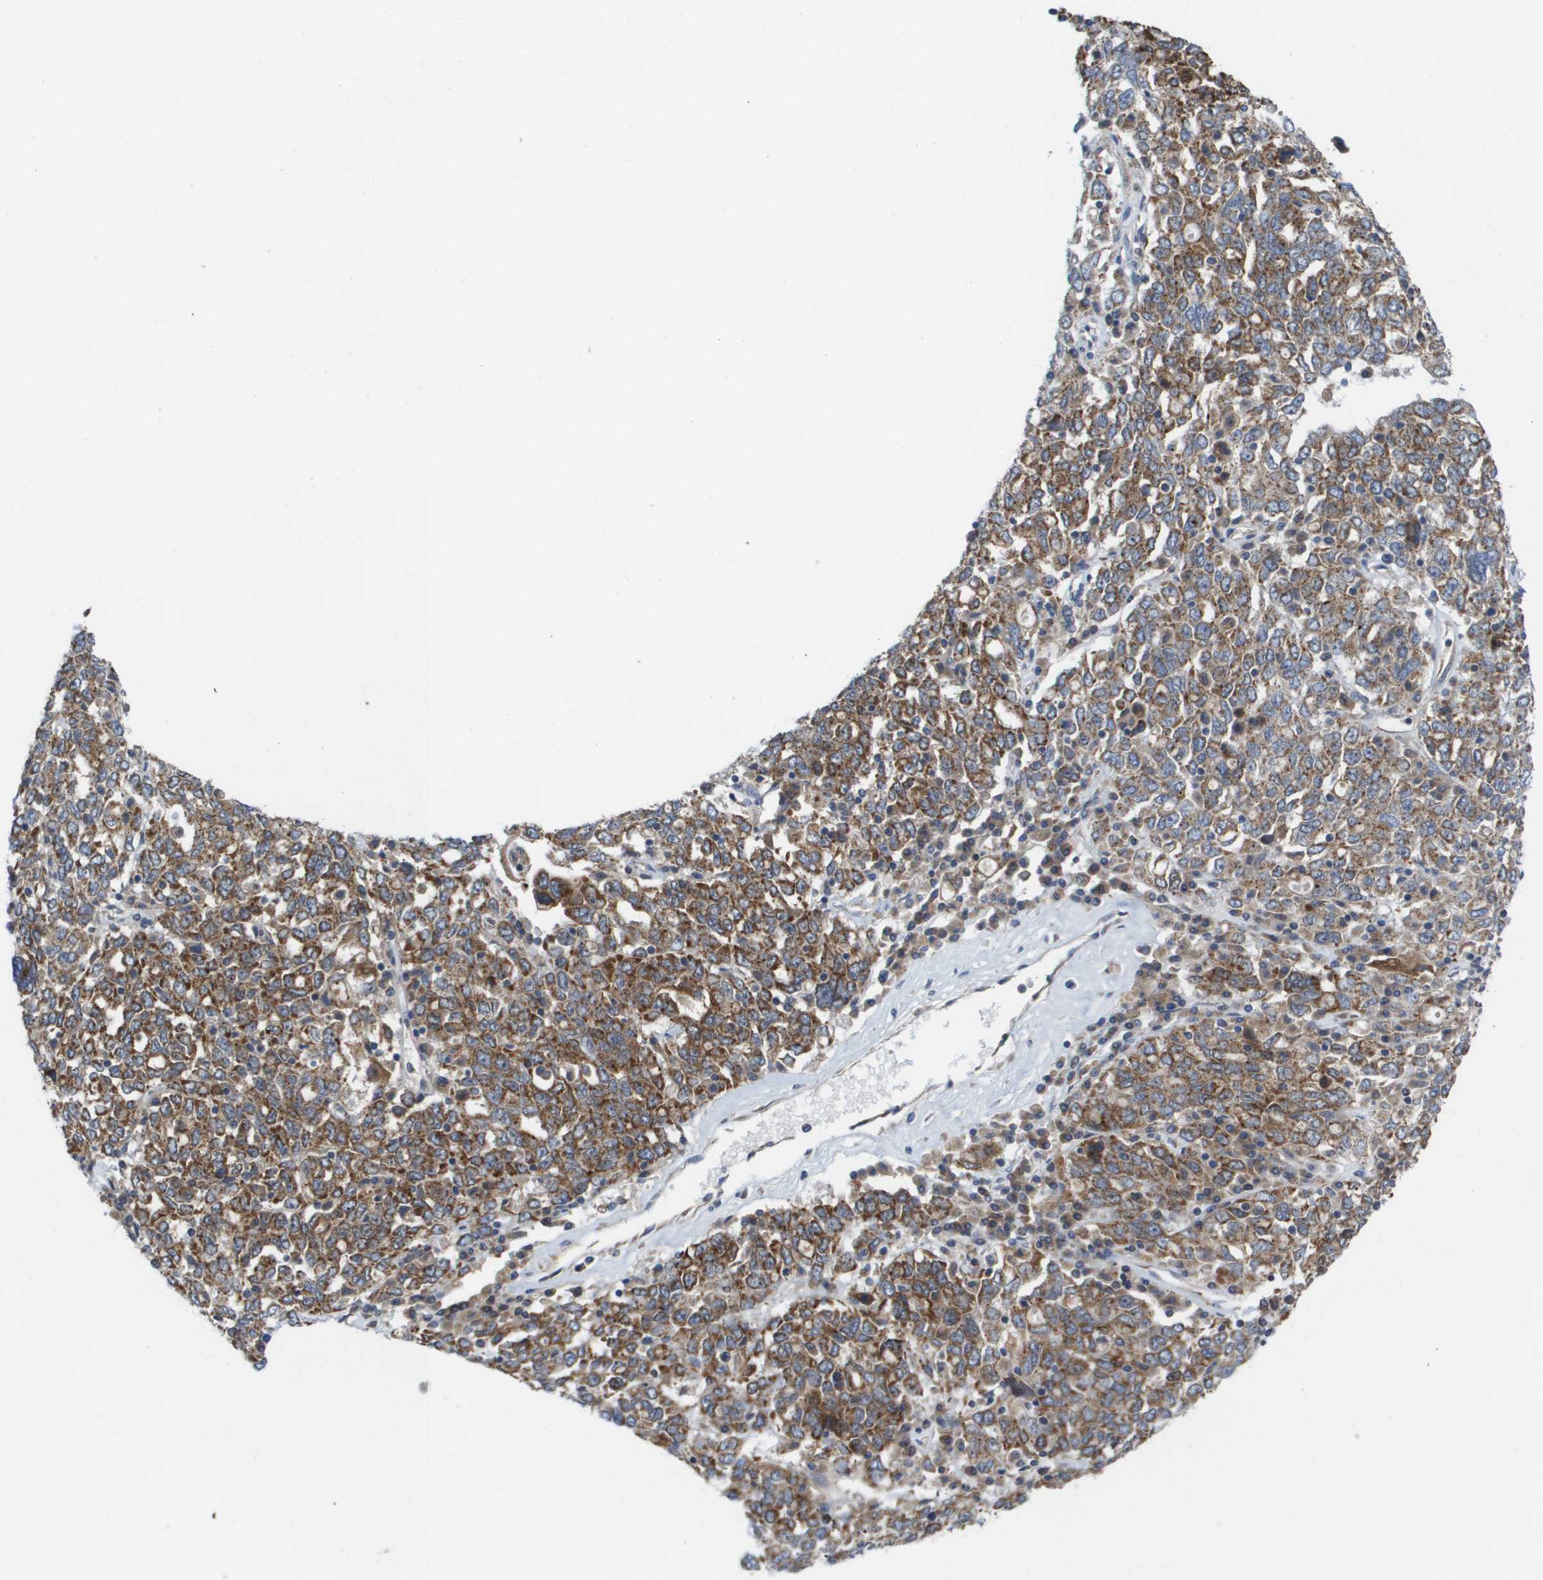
{"staining": {"intensity": "strong", "quantity": ">75%", "location": "cytoplasmic/membranous"}, "tissue": "ovarian cancer", "cell_type": "Tumor cells", "image_type": "cancer", "snomed": [{"axis": "morphology", "description": "Carcinoma, endometroid"}, {"axis": "topography", "description": "Ovary"}], "caption": "Tumor cells reveal strong cytoplasmic/membranous expression in approximately >75% of cells in ovarian cancer.", "gene": "FIS1", "patient": {"sex": "female", "age": 62}}